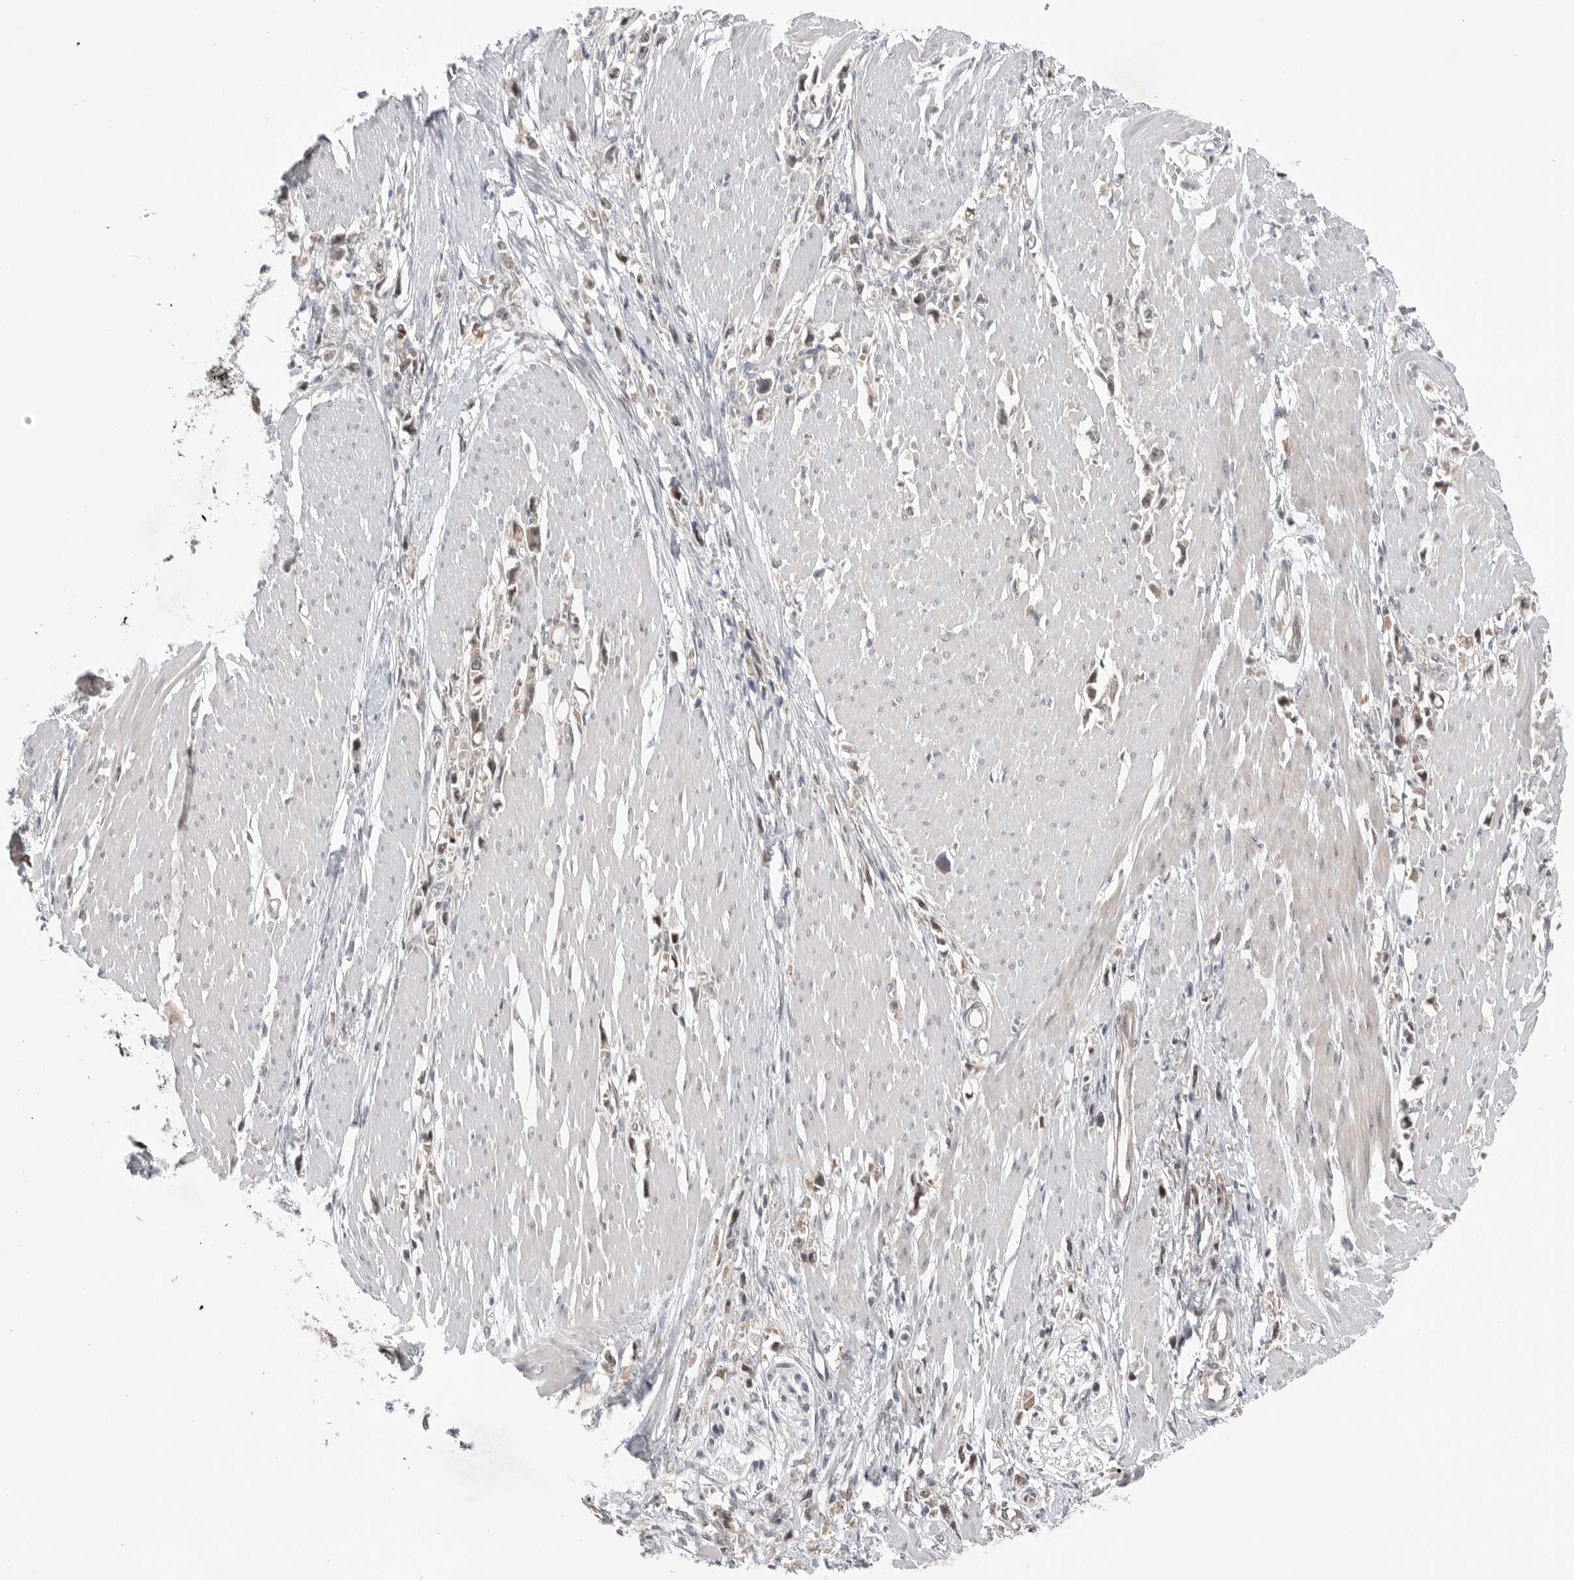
{"staining": {"intensity": "weak", "quantity": "25%-75%", "location": "cytoplasmic/membranous"}, "tissue": "stomach cancer", "cell_type": "Tumor cells", "image_type": "cancer", "snomed": [{"axis": "morphology", "description": "Adenocarcinoma, NOS"}, {"axis": "topography", "description": "Stomach"}], "caption": "Tumor cells demonstrate low levels of weak cytoplasmic/membranous positivity in about 25%-75% of cells in stomach adenocarcinoma.", "gene": "NTAQ1", "patient": {"sex": "female", "age": 59}}